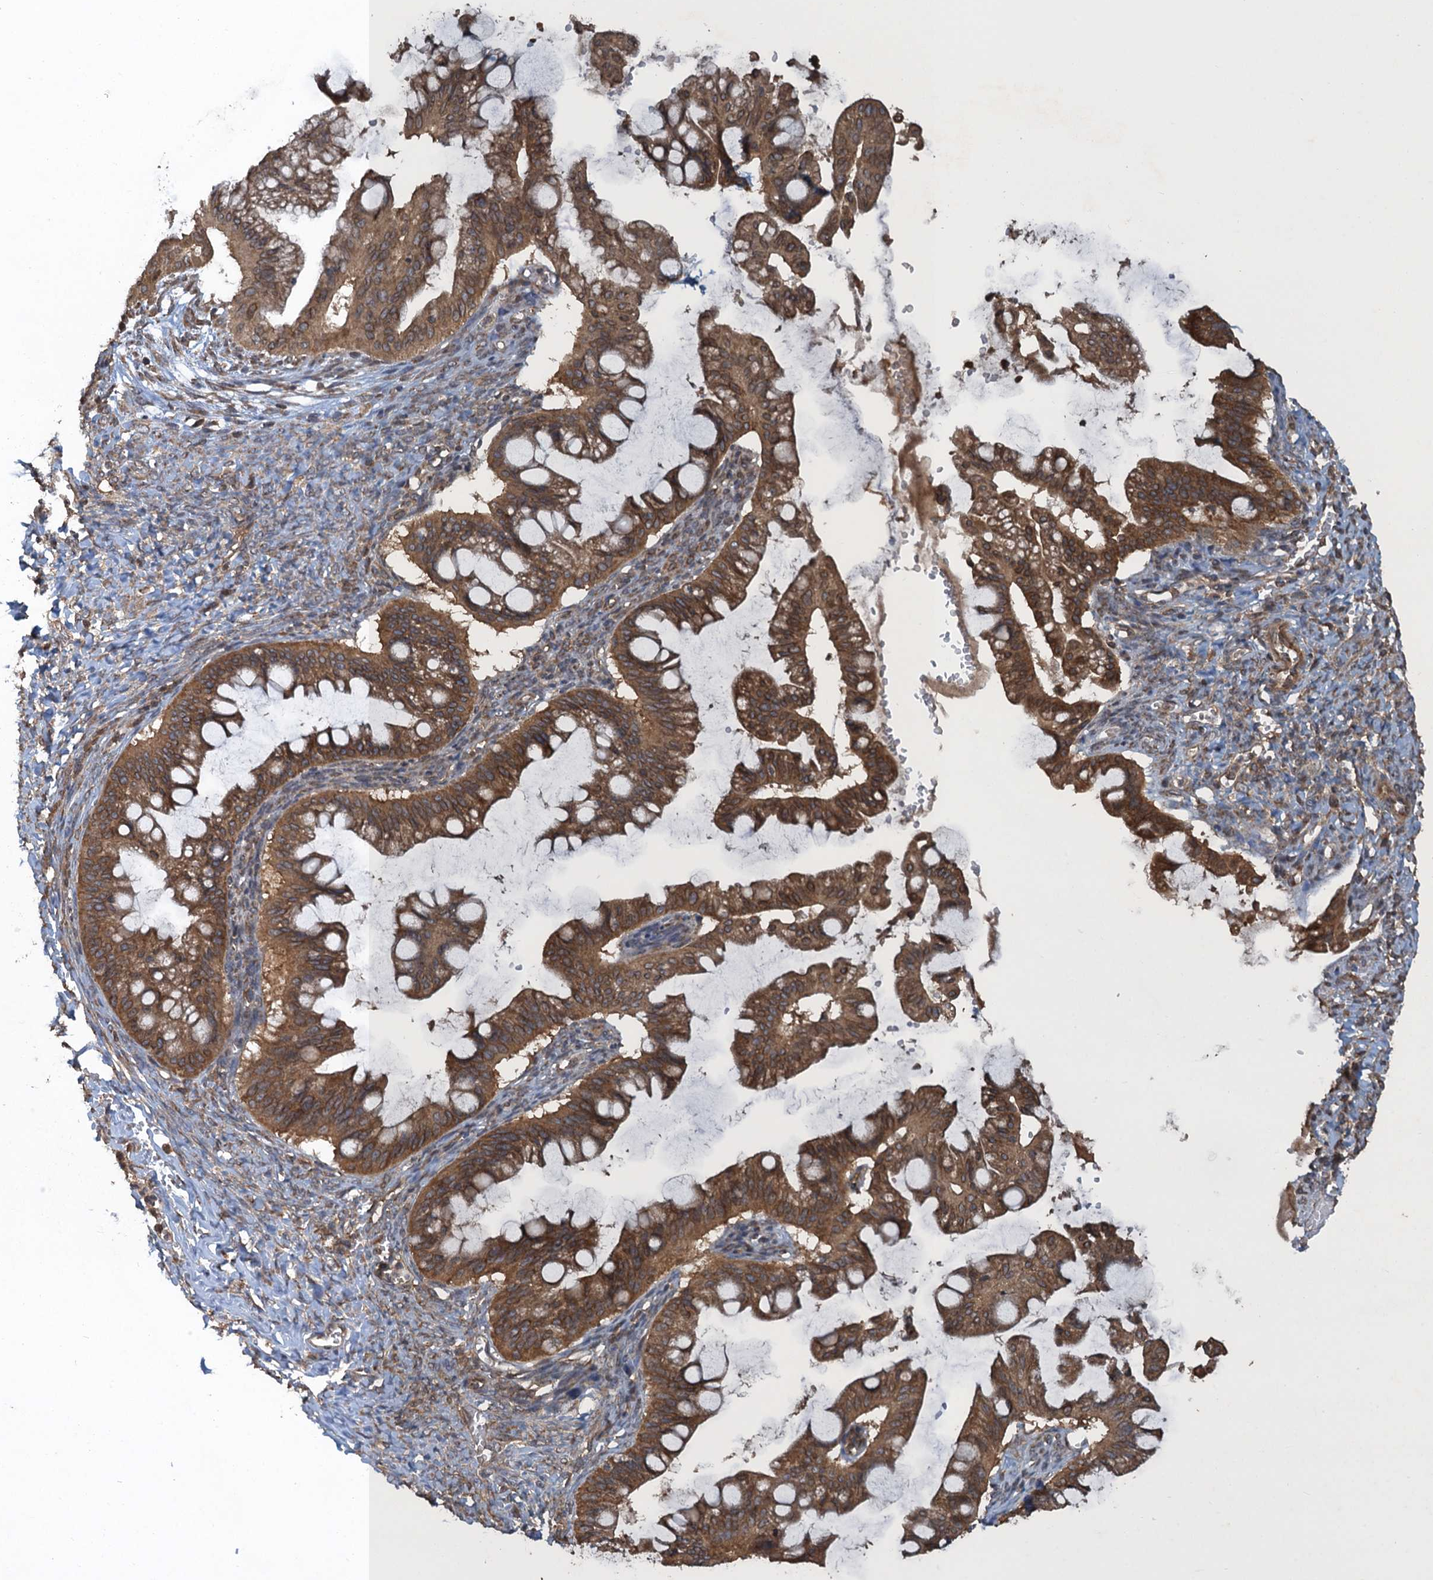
{"staining": {"intensity": "moderate", "quantity": ">75%", "location": "cytoplasmic/membranous"}, "tissue": "ovarian cancer", "cell_type": "Tumor cells", "image_type": "cancer", "snomed": [{"axis": "morphology", "description": "Cystadenocarcinoma, mucinous, NOS"}, {"axis": "topography", "description": "Ovary"}], "caption": "Tumor cells reveal moderate cytoplasmic/membranous staining in approximately >75% of cells in mucinous cystadenocarcinoma (ovarian).", "gene": "GLE1", "patient": {"sex": "female", "age": 73}}